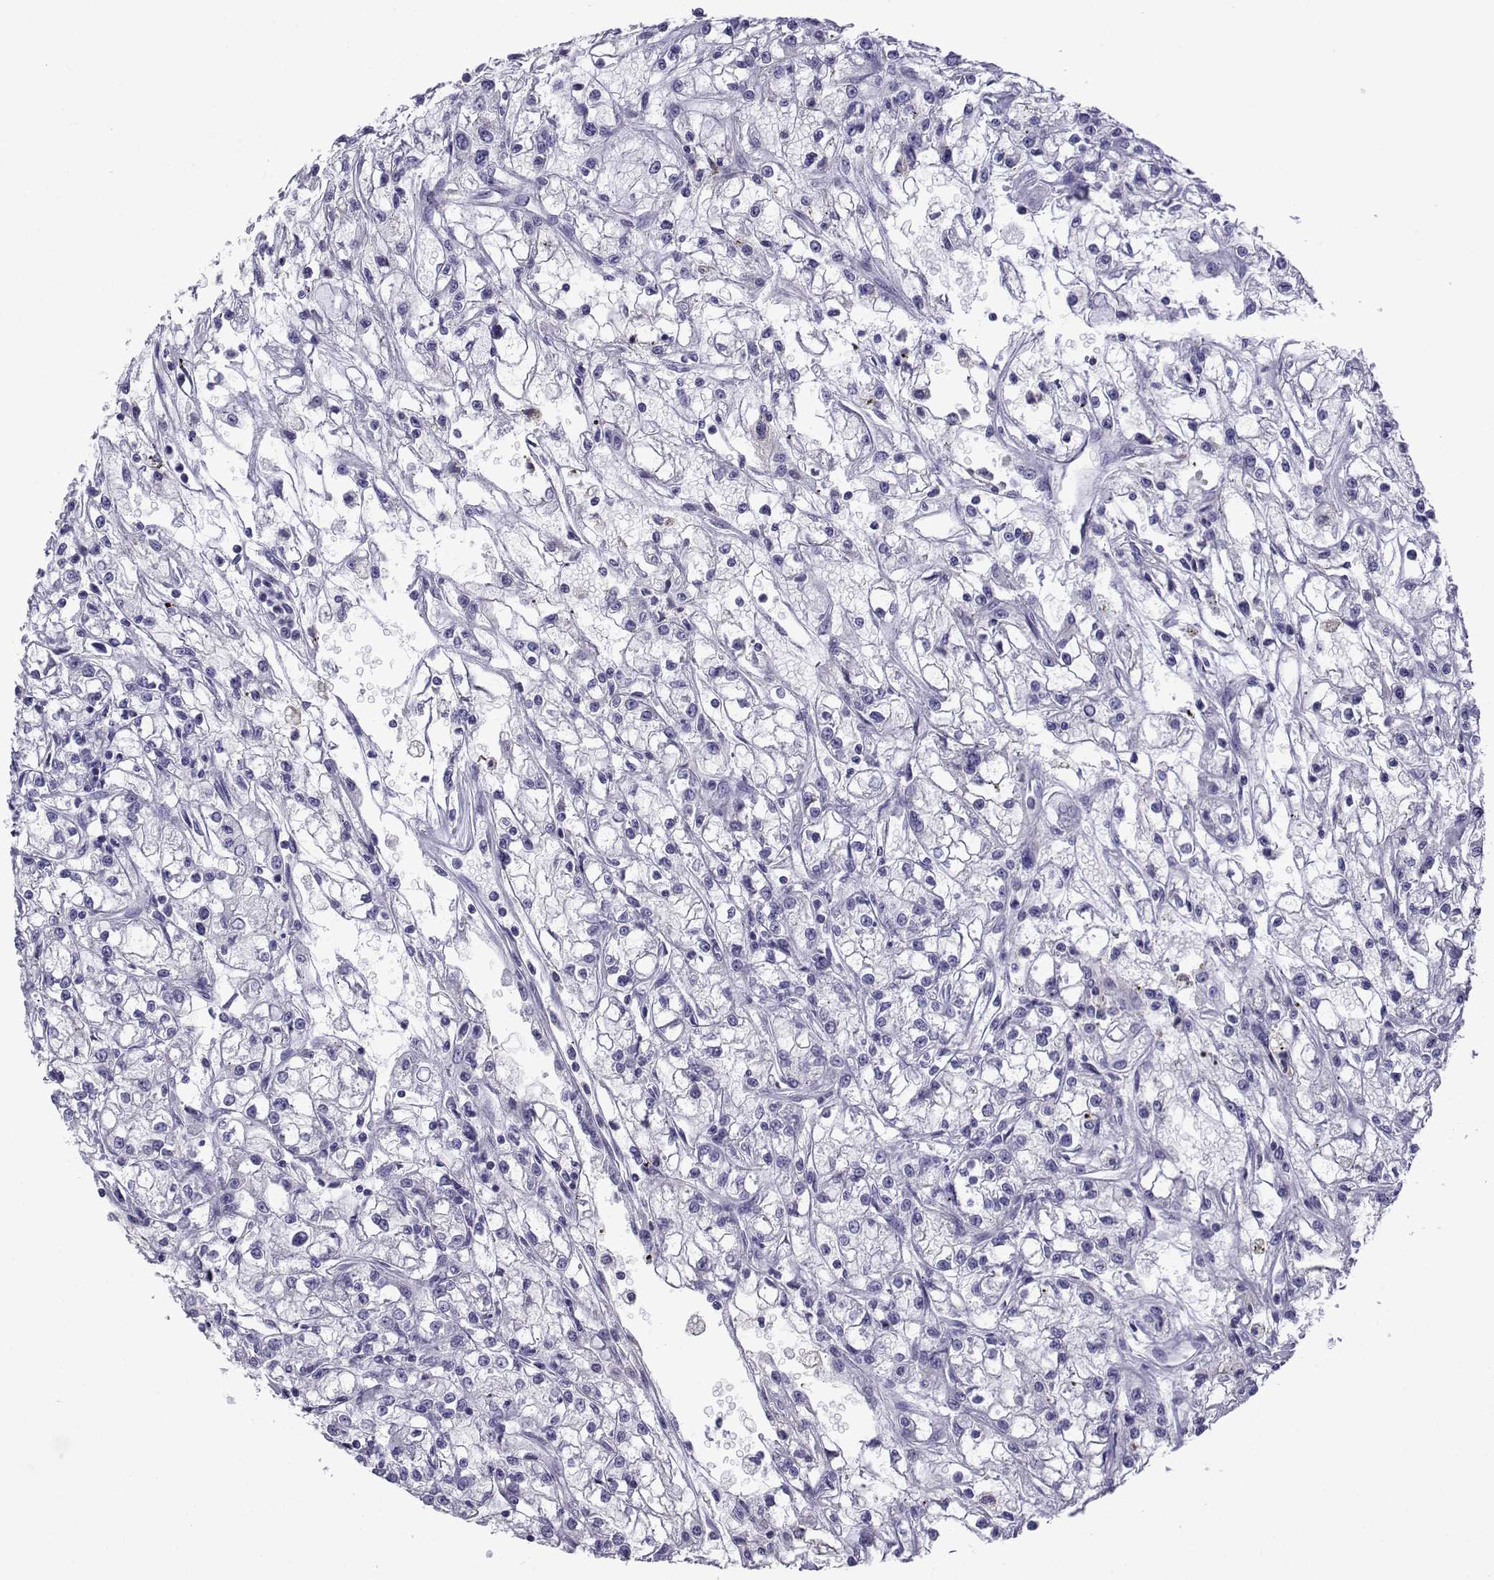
{"staining": {"intensity": "negative", "quantity": "none", "location": "none"}, "tissue": "renal cancer", "cell_type": "Tumor cells", "image_type": "cancer", "snomed": [{"axis": "morphology", "description": "Adenocarcinoma, NOS"}, {"axis": "topography", "description": "Kidney"}], "caption": "A histopathology image of human renal adenocarcinoma is negative for staining in tumor cells. The staining was performed using DAB to visualize the protein expression in brown, while the nuclei were stained in blue with hematoxylin (Magnification: 20x).", "gene": "CFAP70", "patient": {"sex": "female", "age": 59}}